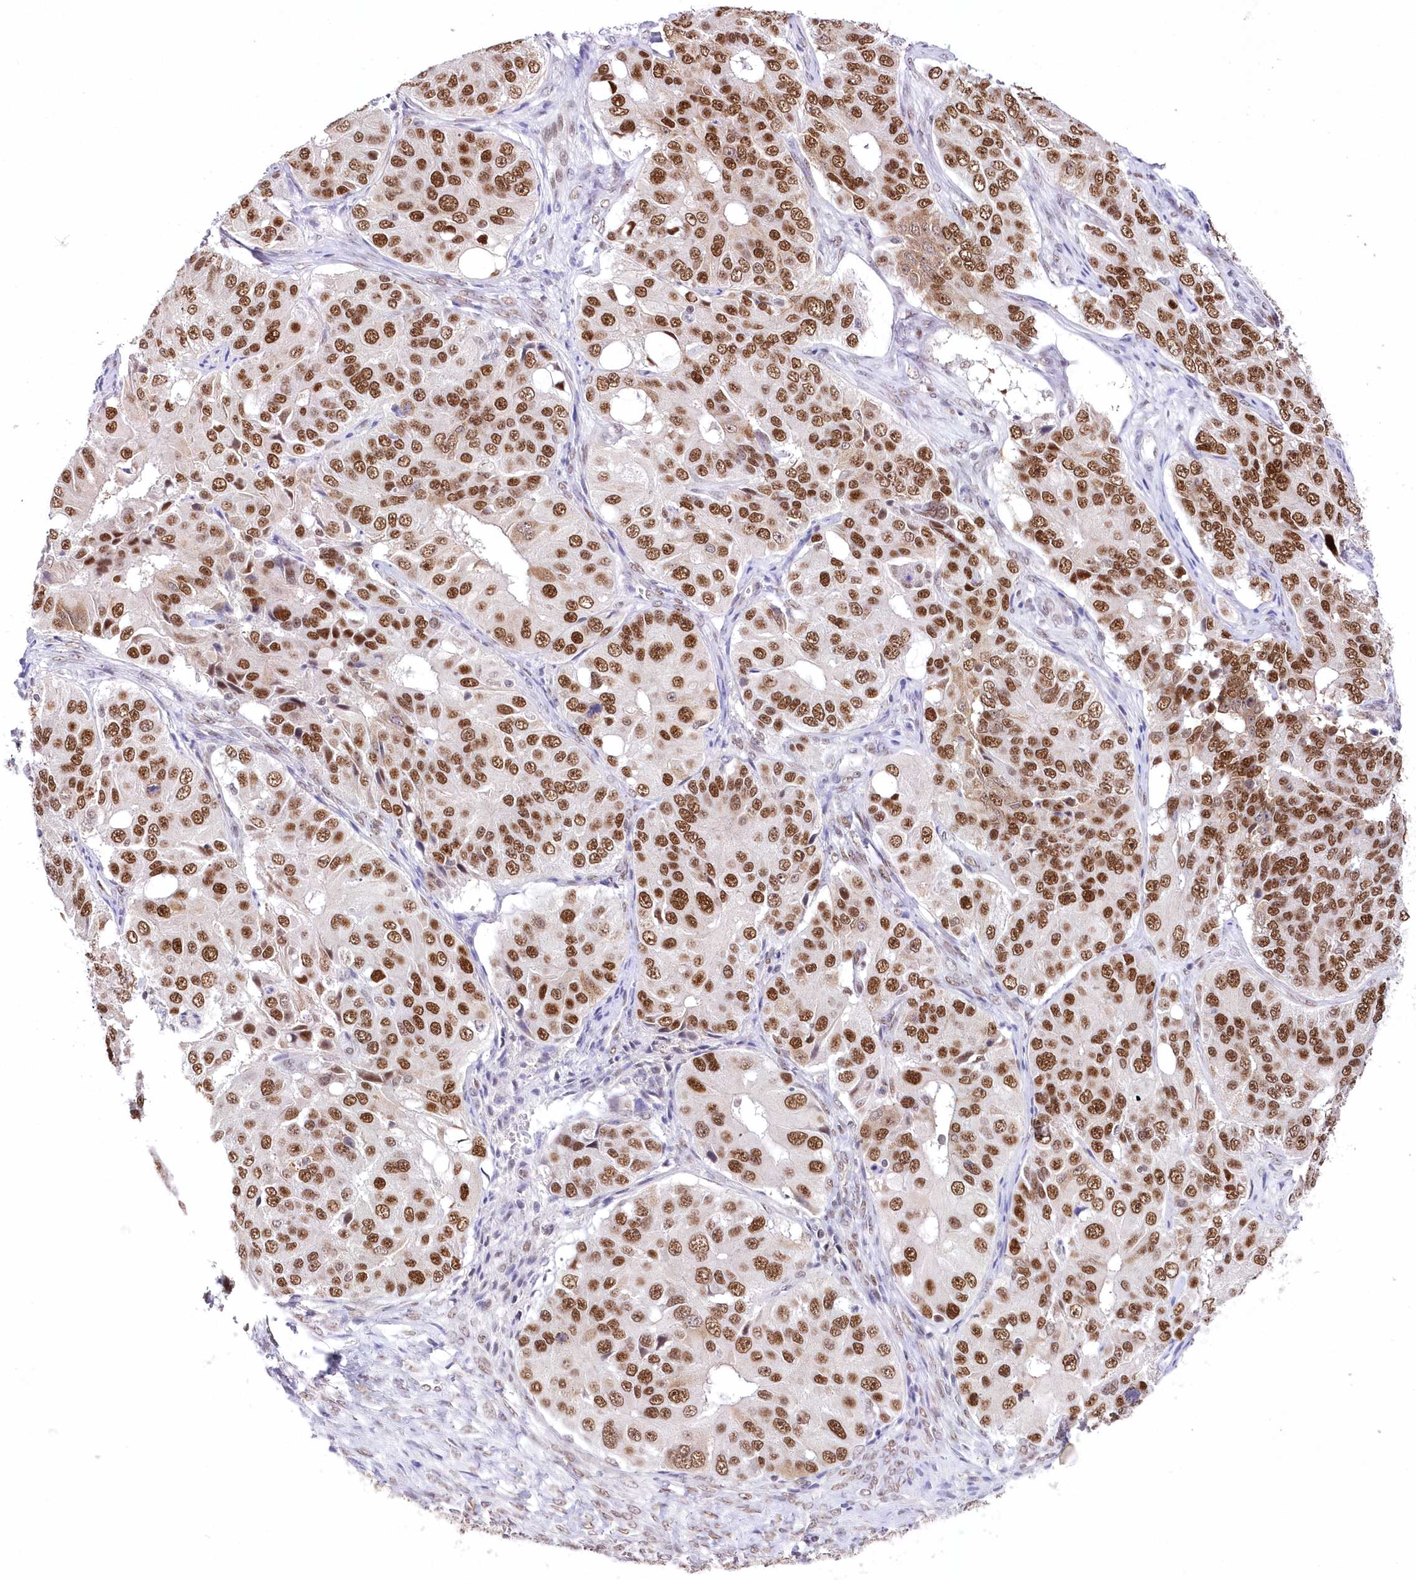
{"staining": {"intensity": "strong", "quantity": ">75%", "location": "nuclear"}, "tissue": "ovarian cancer", "cell_type": "Tumor cells", "image_type": "cancer", "snomed": [{"axis": "morphology", "description": "Carcinoma, endometroid"}, {"axis": "topography", "description": "Ovary"}], "caption": "Strong nuclear protein expression is seen in about >75% of tumor cells in endometroid carcinoma (ovarian).", "gene": "NSUN2", "patient": {"sex": "female", "age": 51}}